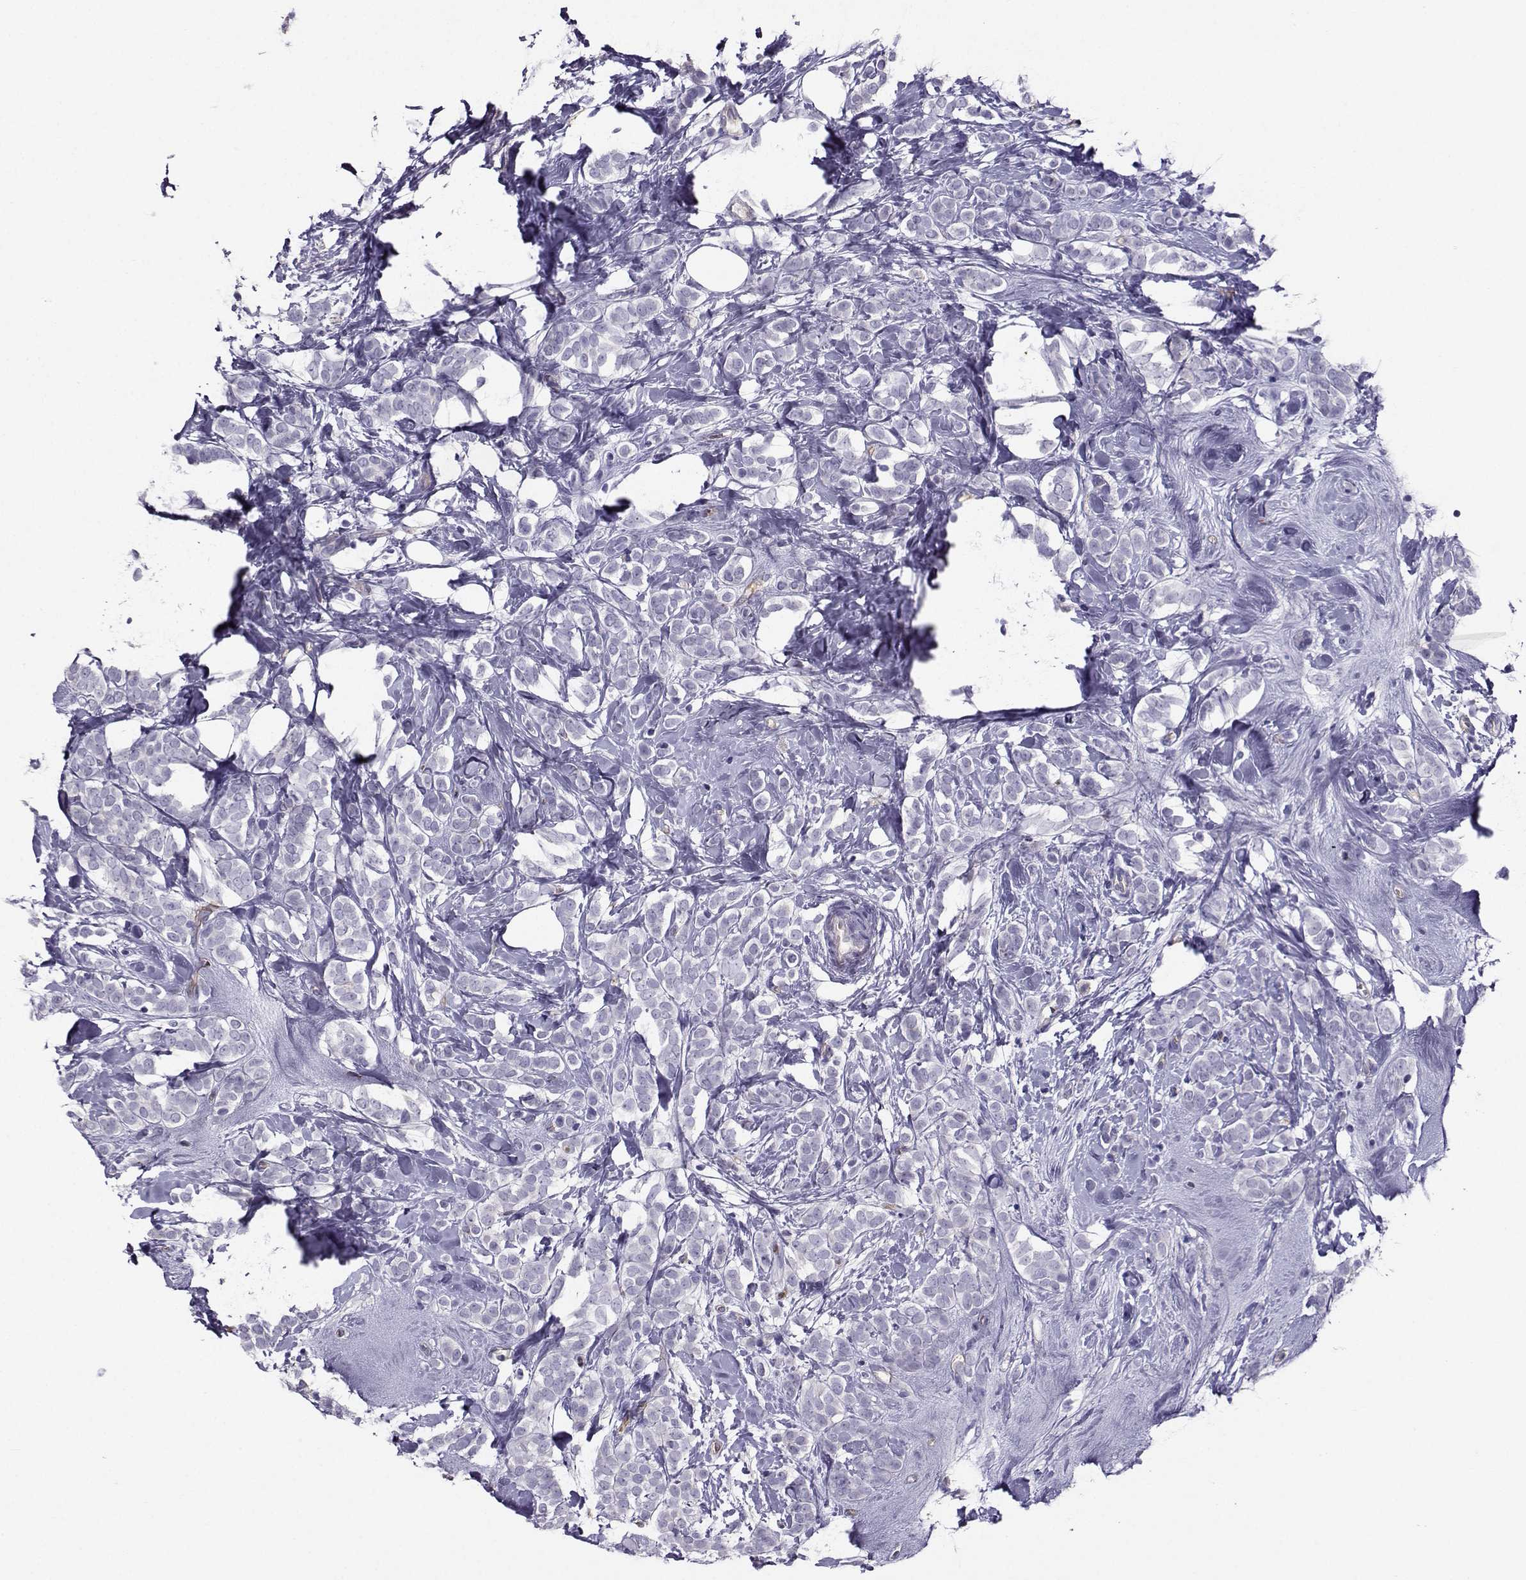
{"staining": {"intensity": "negative", "quantity": "none", "location": "none"}, "tissue": "breast cancer", "cell_type": "Tumor cells", "image_type": "cancer", "snomed": [{"axis": "morphology", "description": "Lobular carcinoma"}, {"axis": "topography", "description": "Breast"}], "caption": "High magnification brightfield microscopy of breast lobular carcinoma stained with DAB (brown) and counterstained with hematoxylin (blue): tumor cells show no significant expression.", "gene": "CLUL1", "patient": {"sex": "female", "age": 49}}